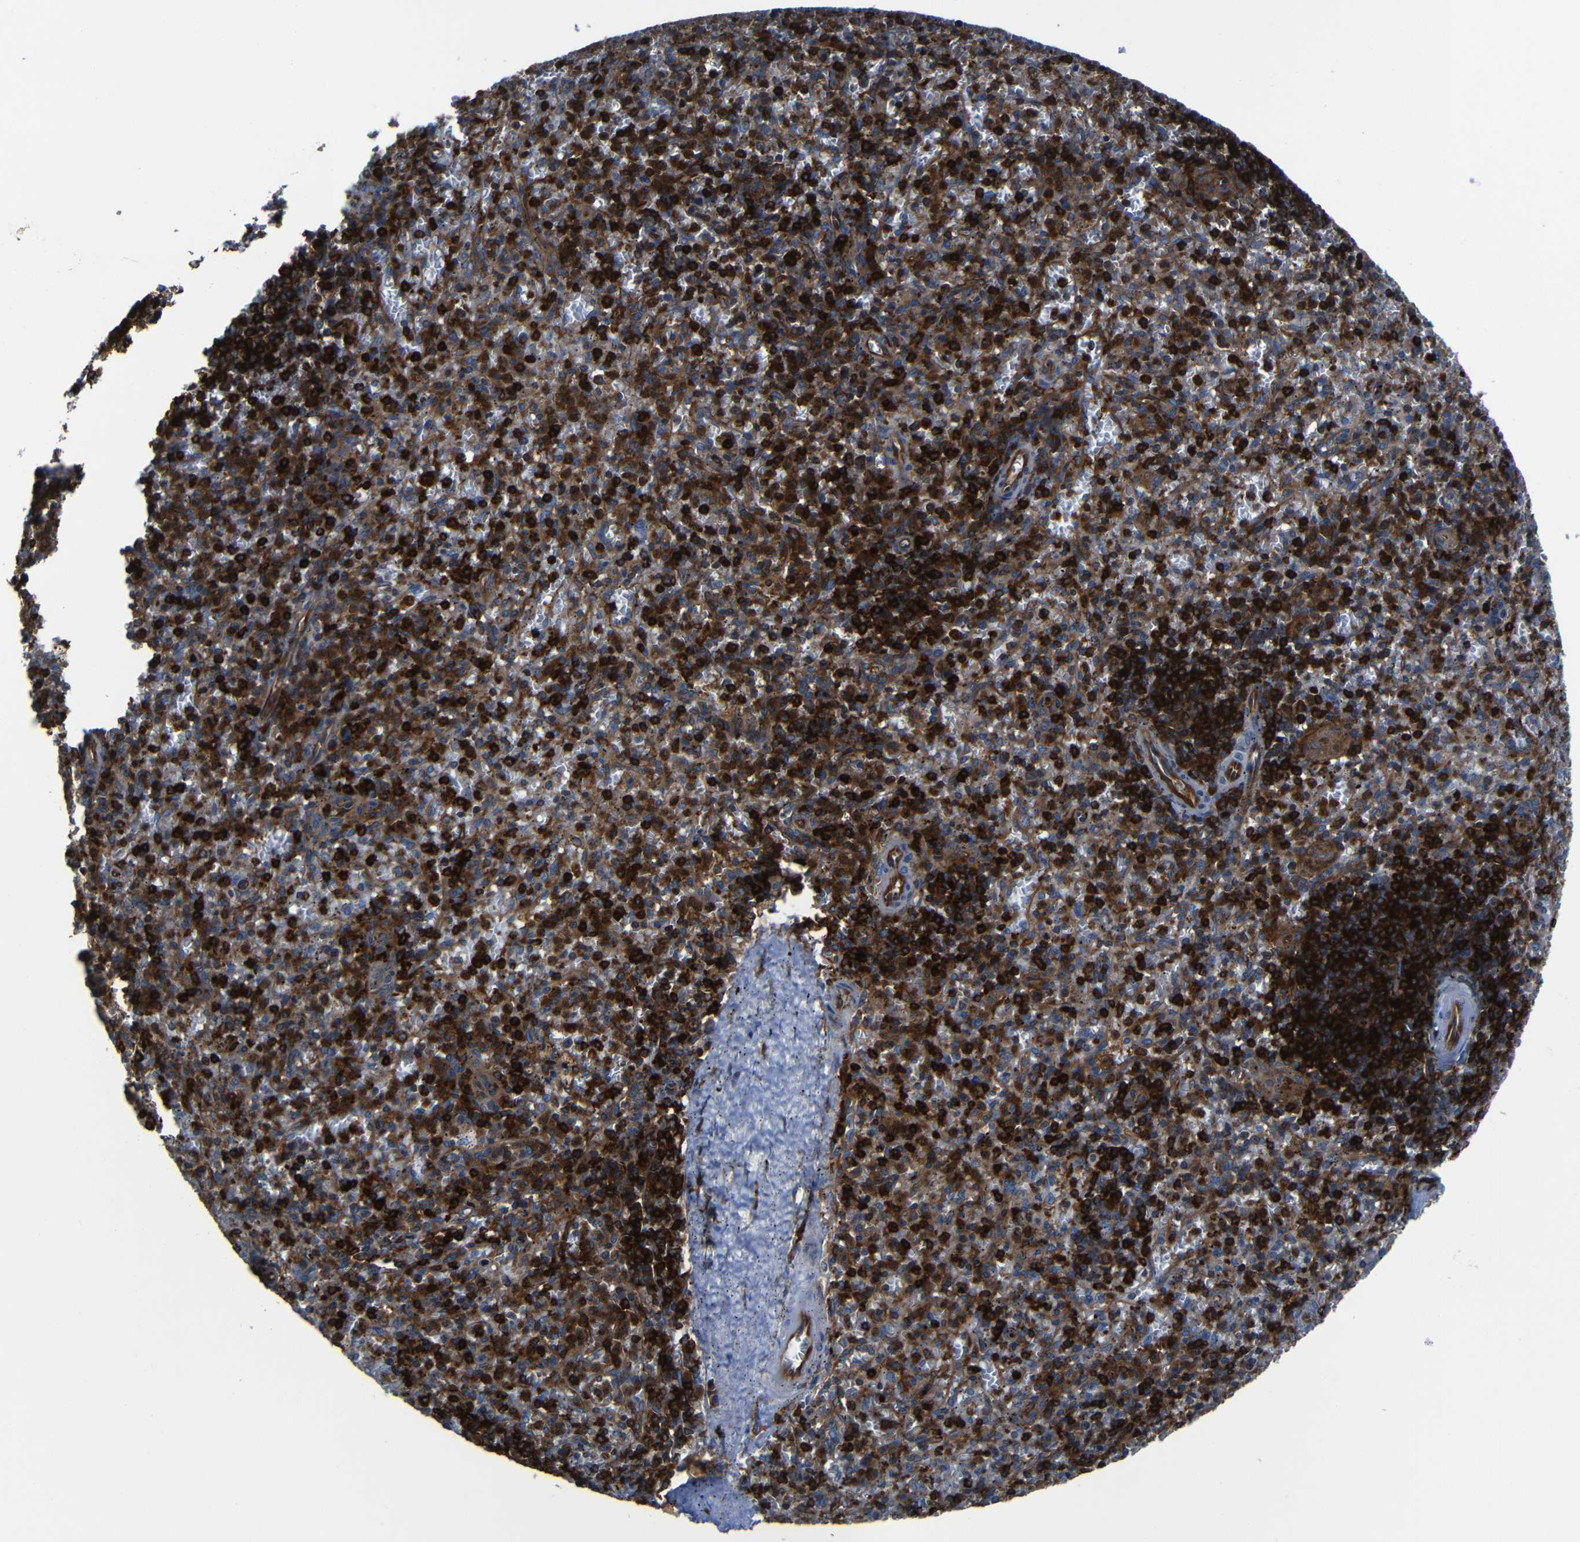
{"staining": {"intensity": "strong", "quantity": ">75%", "location": "cytoplasmic/membranous"}, "tissue": "spleen", "cell_type": "Cells in red pulp", "image_type": "normal", "snomed": [{"axis": "morphology", "description": "Normal tissue, NOS"}, {"axis": "topography", "description": "Spleen"}], "caption": "A brown stain shows strong cytoplasmic/membranous staining of a protein in cells in red pulp of normal human spleen. Ihc stains the protein of interest in brown and the nuclei are stained blue.", "gene": "ARHGEF1", "patient": {"sex": "male", "age": 72}}